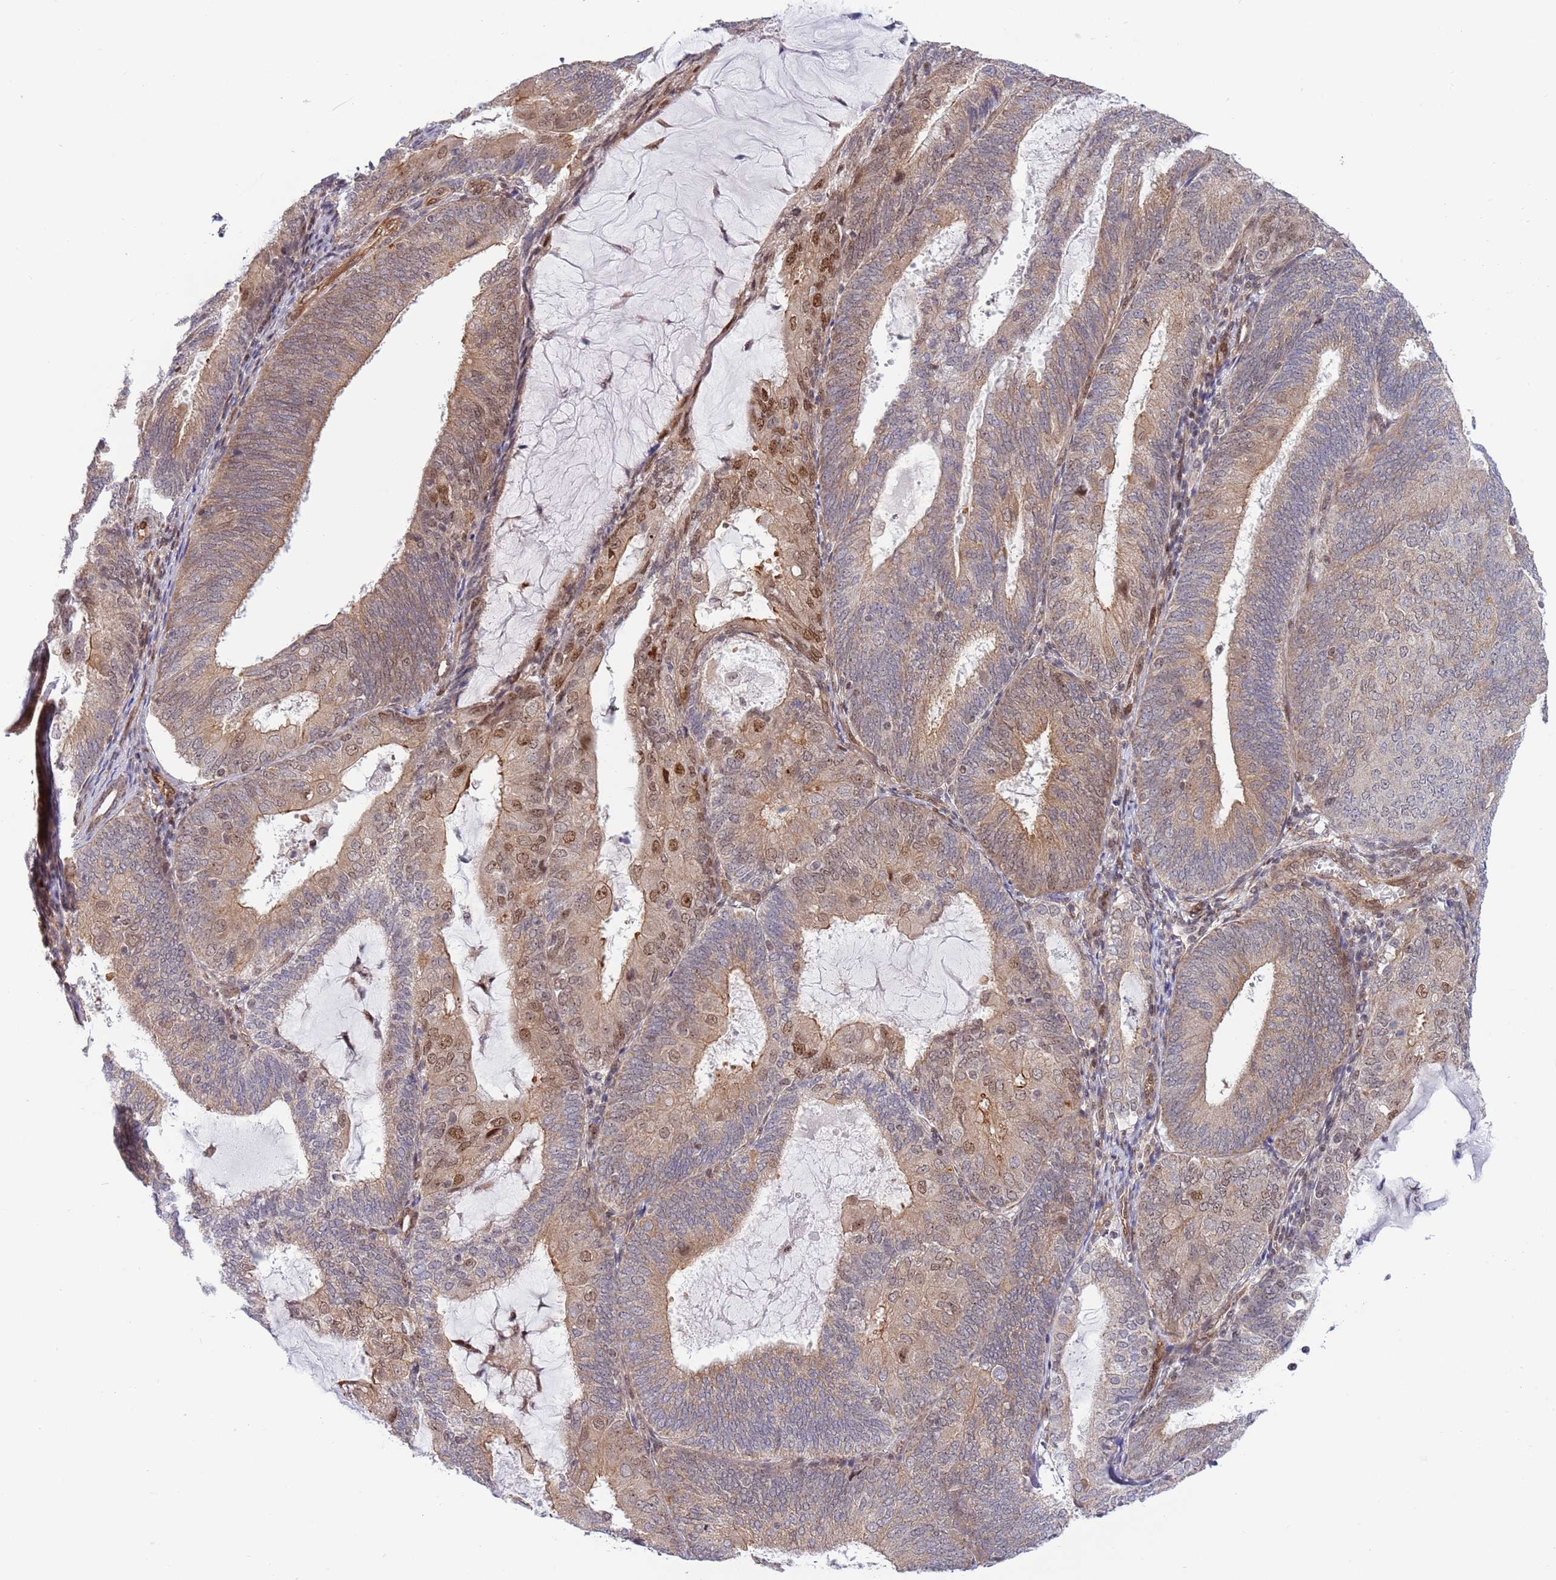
{"staining": {"intensity": "moderate", "quantity": "<25%", "location": "cytoplasmic/membranous,nuclear"}, "tissue": "endometrial cancer", "cell_type": "Tumor cells", "image_type": "cancer", "snomed": [{"axis": "morphology", "description": "Adenocarcinoma, NOS"}, {"axis": "topography", "description": "Endometrium"}], "caption": "Immunohistochemistry (IHC) micrograph of neoplastic tissue: adenocarcinoma (endometrial) stained using immunohistochemistry demonstrates low levels of moderate protein expression localized specifically in the cytoplasmic/membranous and nuclear of tumor cells, appearing as a cytoplasmic/membranous and nuclear brown color.", "gene": "TBX10", "patient": {"sex": "female", "age": 81}}